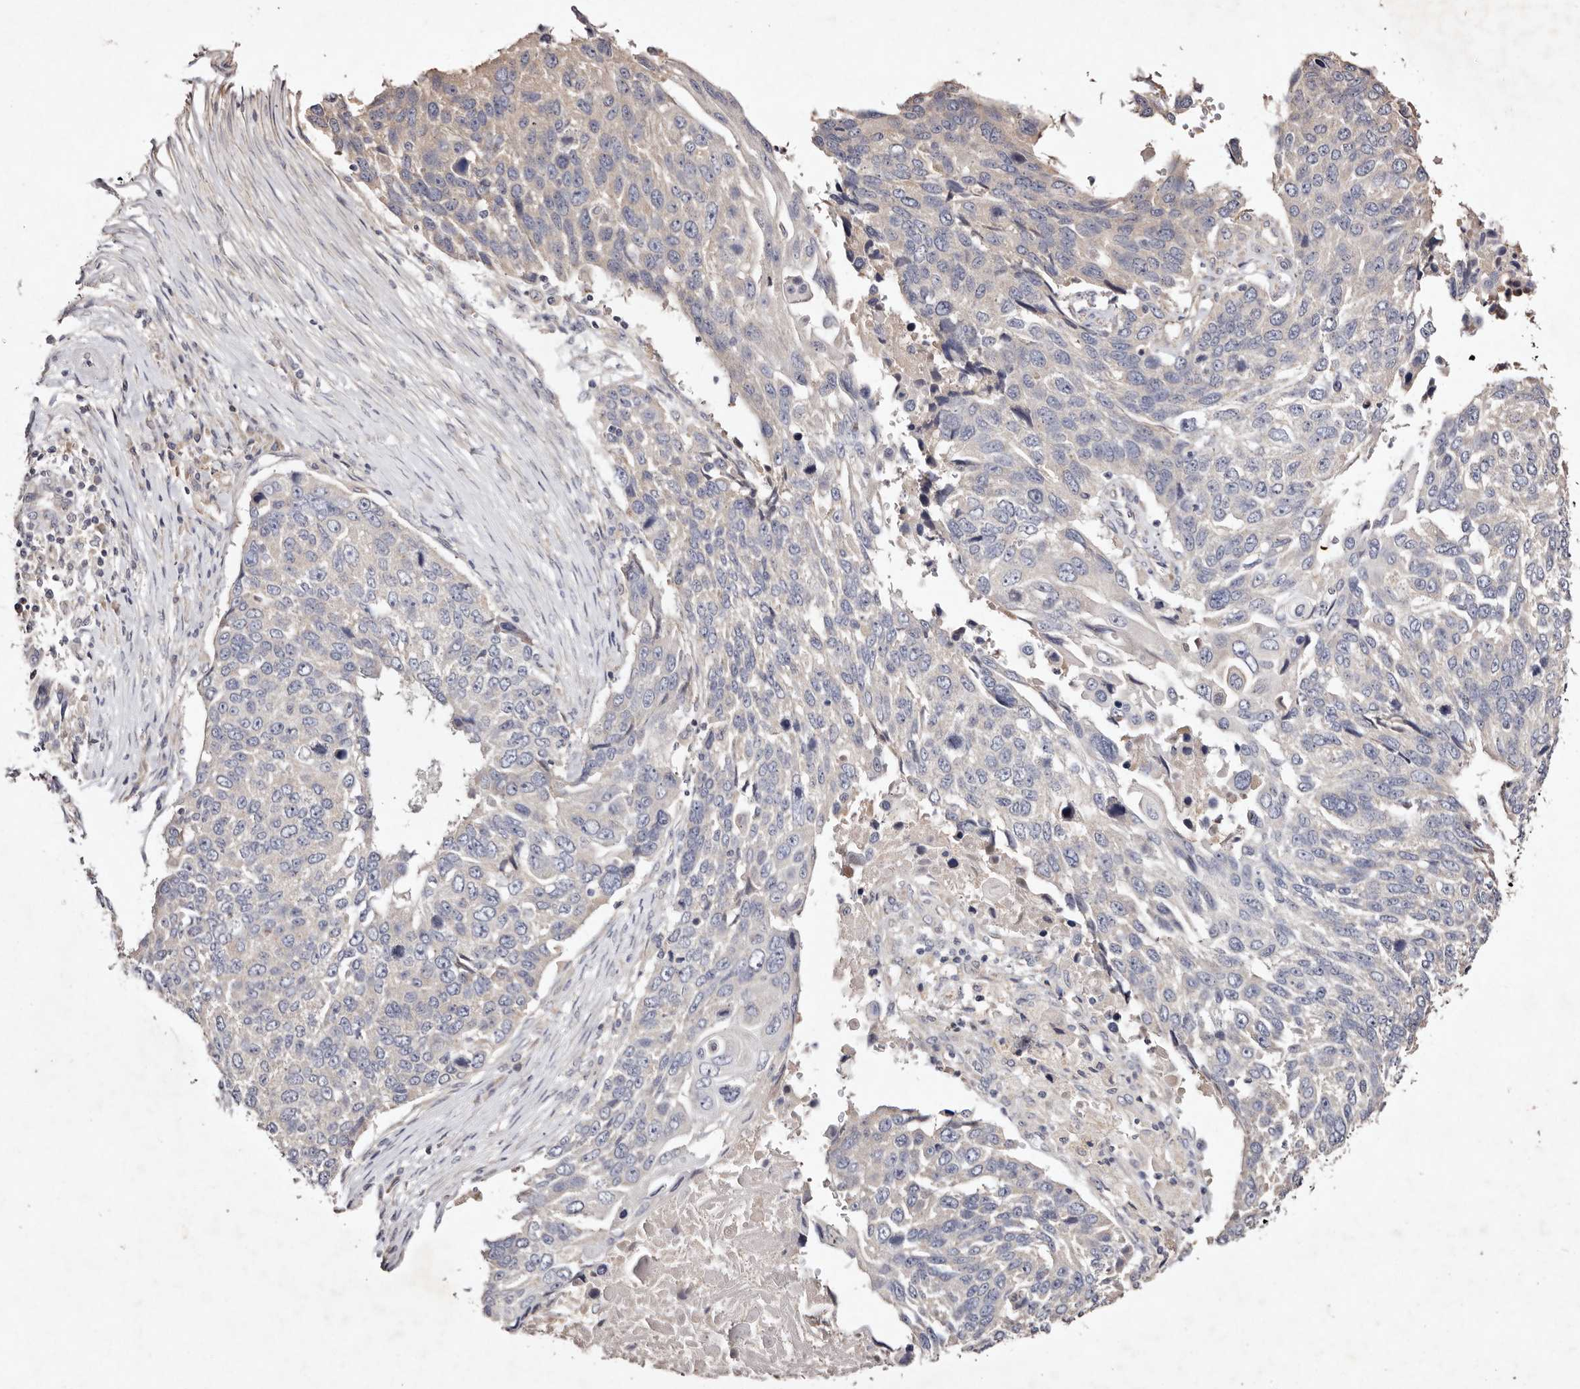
{"staining": {"intensity": "negative", "quantity": "none", "location": "none"}, "tissue": "lung cancer", "cell_type": "Tumor cells", "image_type": "cancer", "snomed": [{"axis": "morphology", "description": "Squamous cell carcinoma, NOS"}, {"axis": "topography", "description": "Lung"}], "caption": "The micrograph exhibits no significant positivity in tumor cells of lung cancer (squamous cell carcinoma).", "gene": "TSC2", "patient": {"sex": "male", "age": 66}}